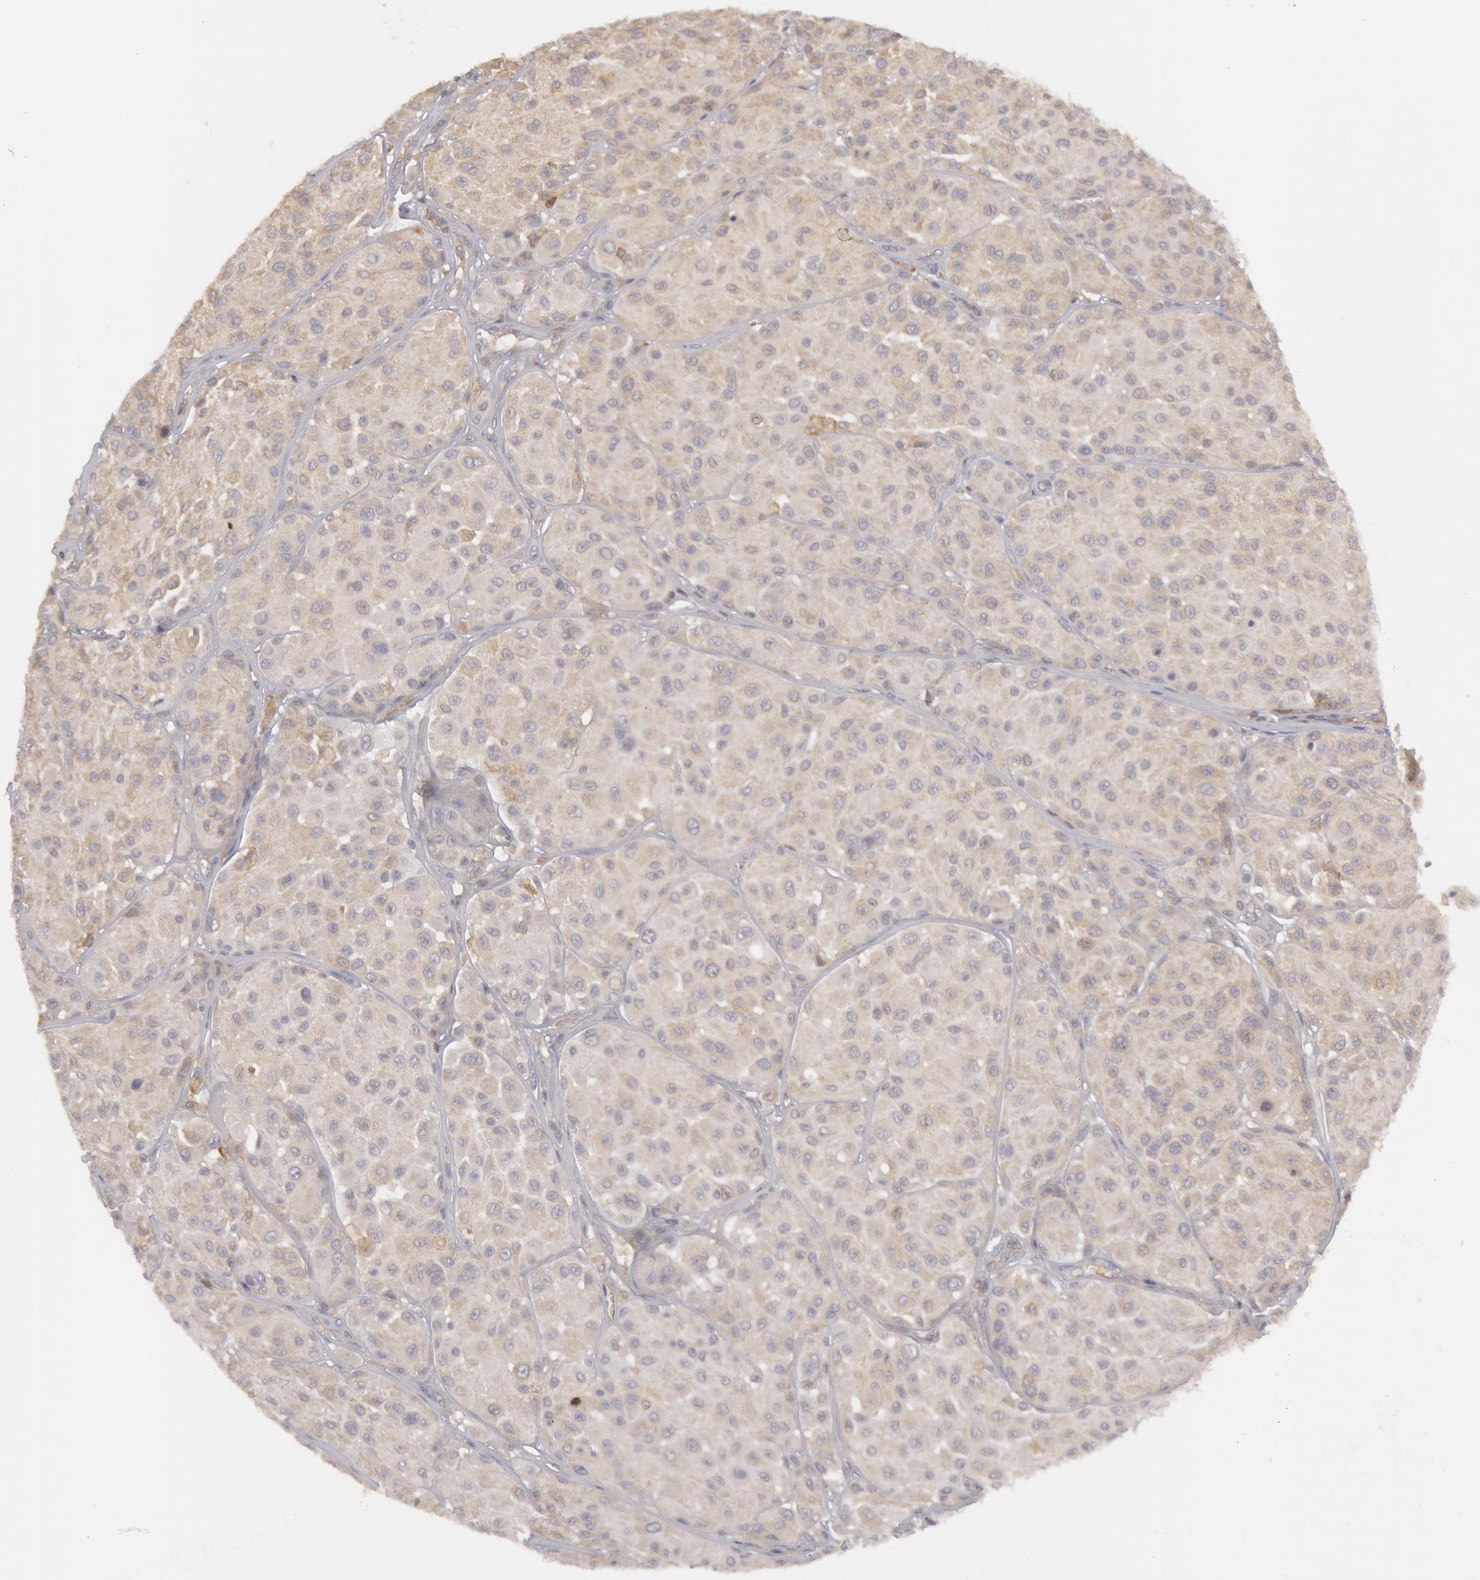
{"staining": {"intensity": "weak", "quantity": ">75%", "location": "cytoplasmic/membranous"}, "tissue": "melanoma", "cell_type": "Tumor cells", "image_type": "cancer", "snomed": [{"axis": "morphology", "description": "Malignant melanoma, NOS"}, {"axis": "topography", "description": "Skin"}], "caption": "Weak cytoplasmic/membranous expression for a protein is present in approximately >75% of tumor cells of melanoma using immunohistochemistry.", "gene": "IKBKB", "patient": {"sex": "male", "age": 36}}